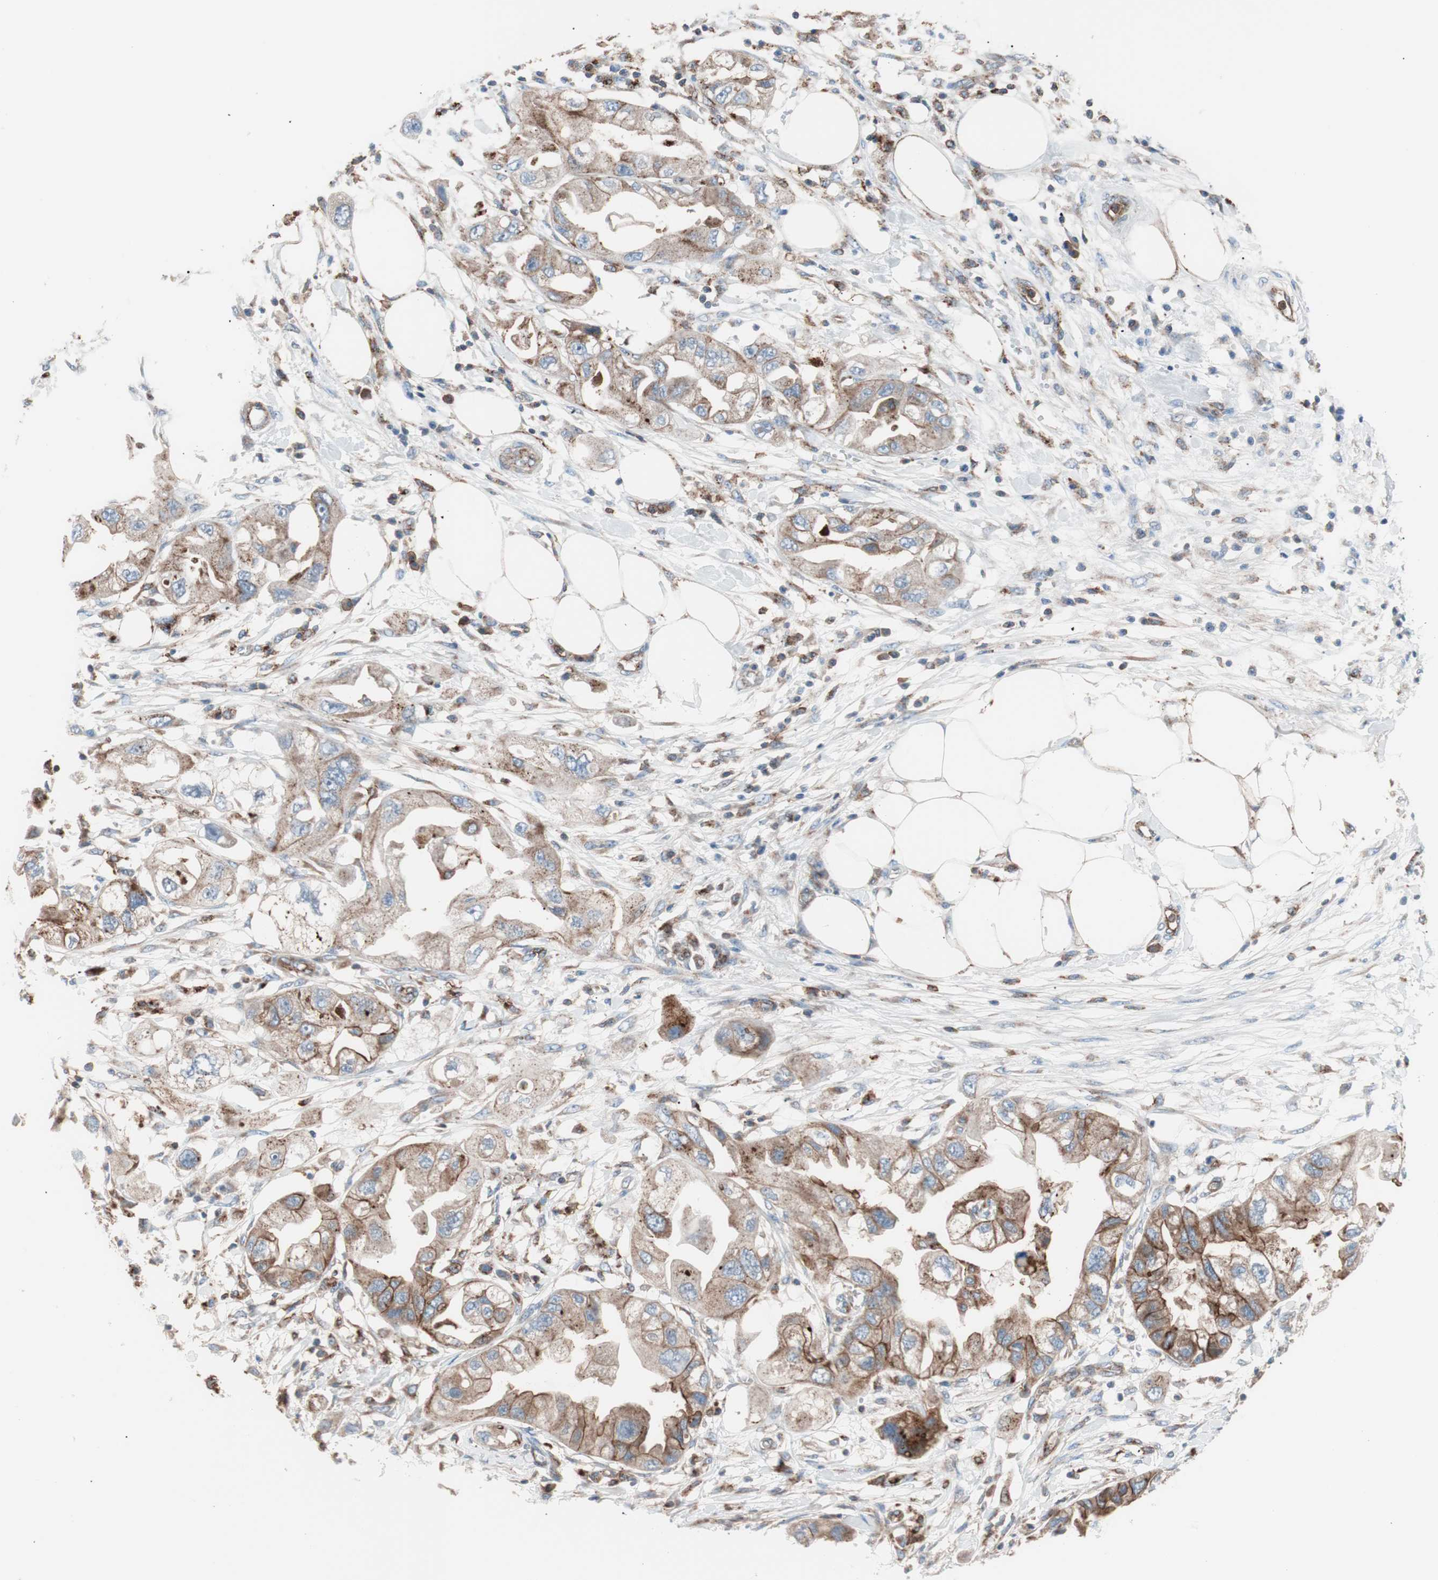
{"staining": {"intensity": "weak", "quantity": ">75%", "location": "cytoplasmic/membranous"}, "tissue": "endometrial cancer", "cell_type": "Tumor cells", "image_type": "cancer", "snomed": [{"axis": "morphology", "description": "Adenocarcinoma, NOS"}, {"axis": "topography", "description": "Endometrium"}], "caption": "Endometrial cancer tissue reveals weak cytoplasmic/membranous expression in approximately >75% of tumor cells", "gene": "FLOT2", "patient": {"sex": "female", "age": 67}}